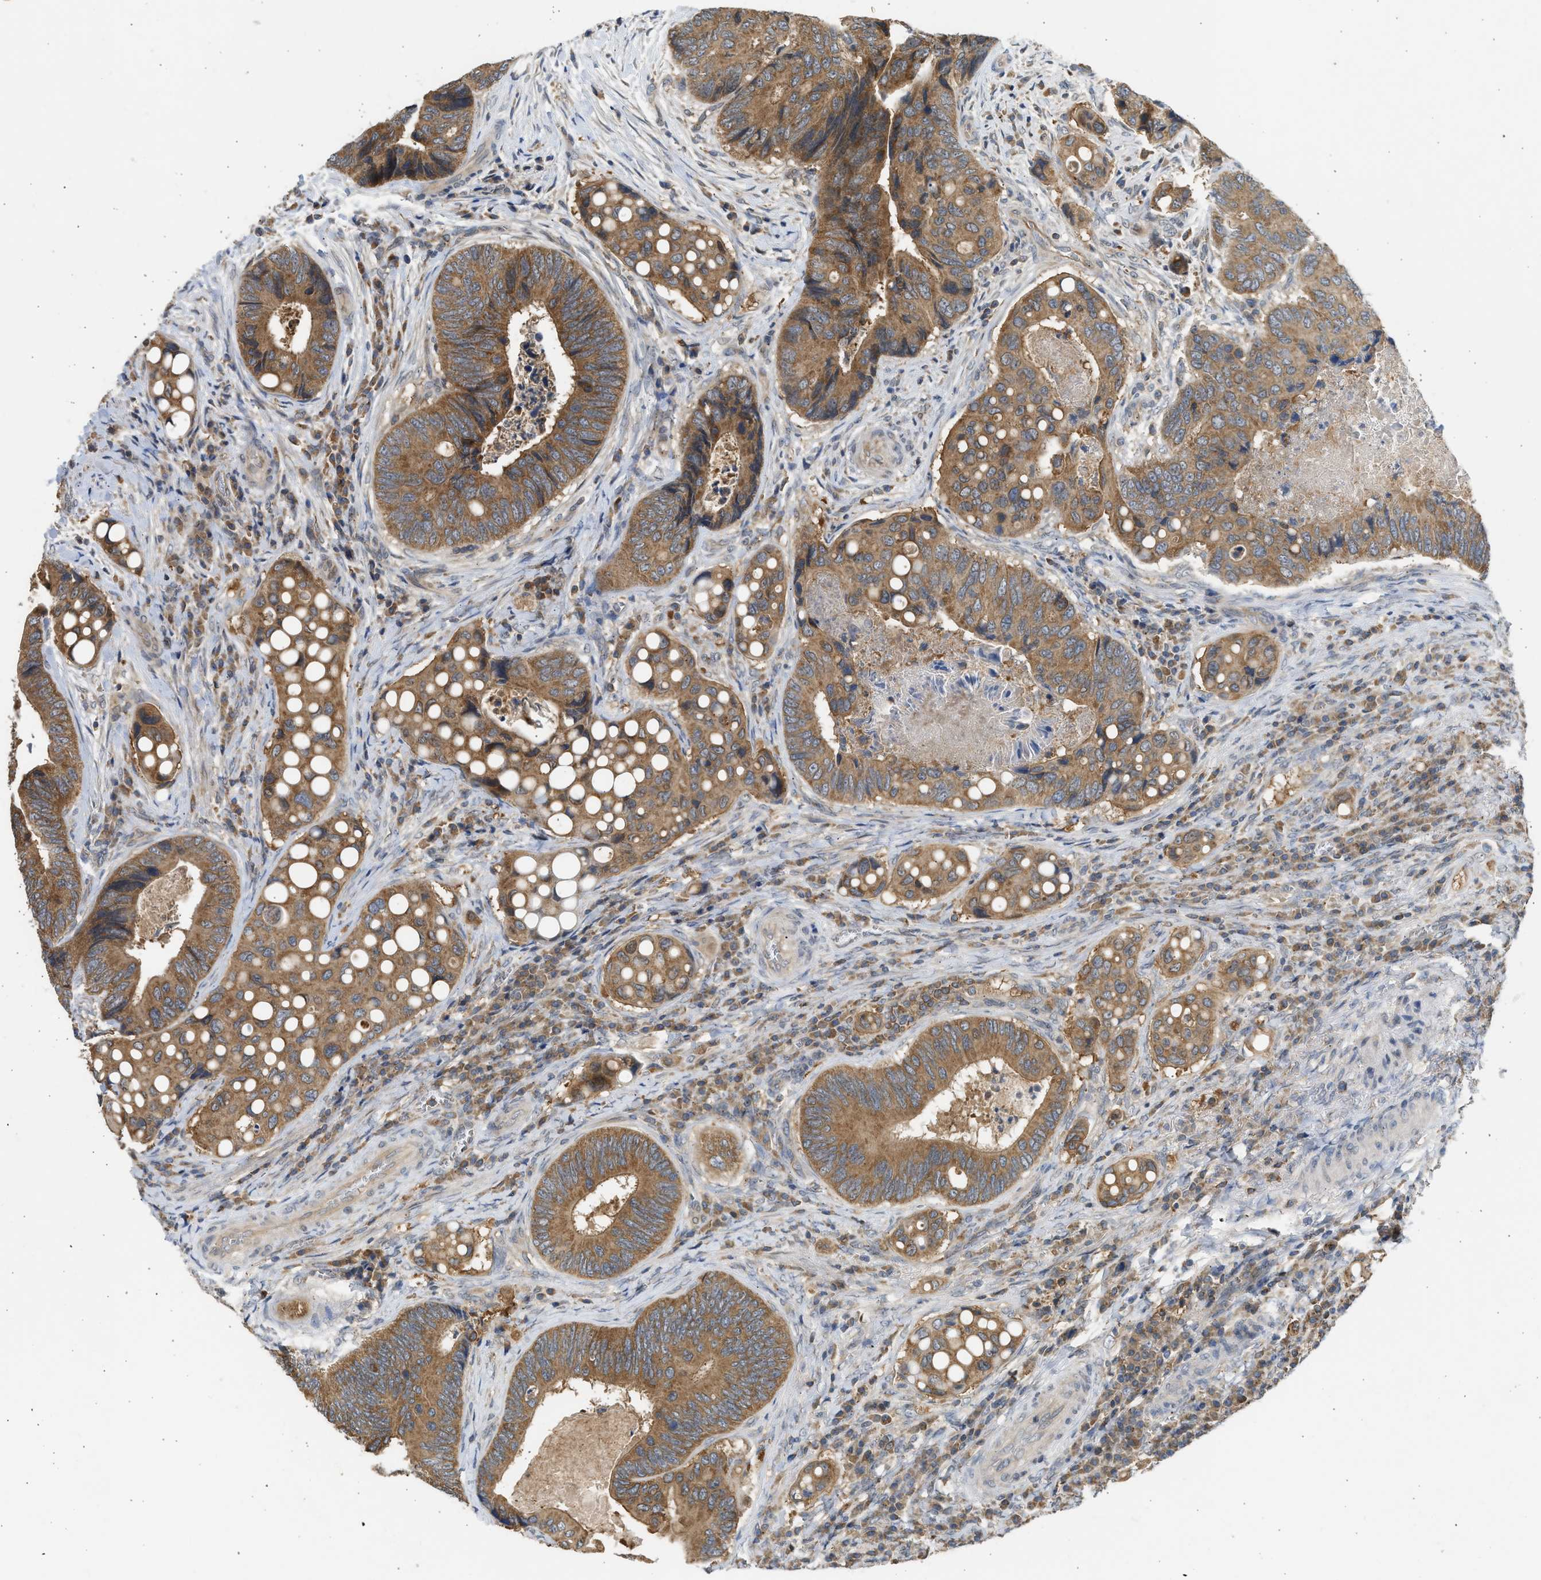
{"staining": {"intensity": "moderate", "quantity": ">75%", "location": "cytoplasmic/membranous"}, "tissue": "colorectal cancer", "cell_type": "Tumor cells", "image_type": "cancer", "snomed": [{"axis": "morphology", "description": "Inflammation, NOS"}, {"axis": "morphology", "description": "Adenocarcinoma, NOS"}, {"axis": "topography", "description": "Colon"}], "caption": "Protein staining of adenocarcinoma (colorectal) tissue displays moderate cytoplasmic/membranous staining in about >75% of tumor cells.", "gene": "CYP1A1", "patient": {"sex": "male", "age": 72}}